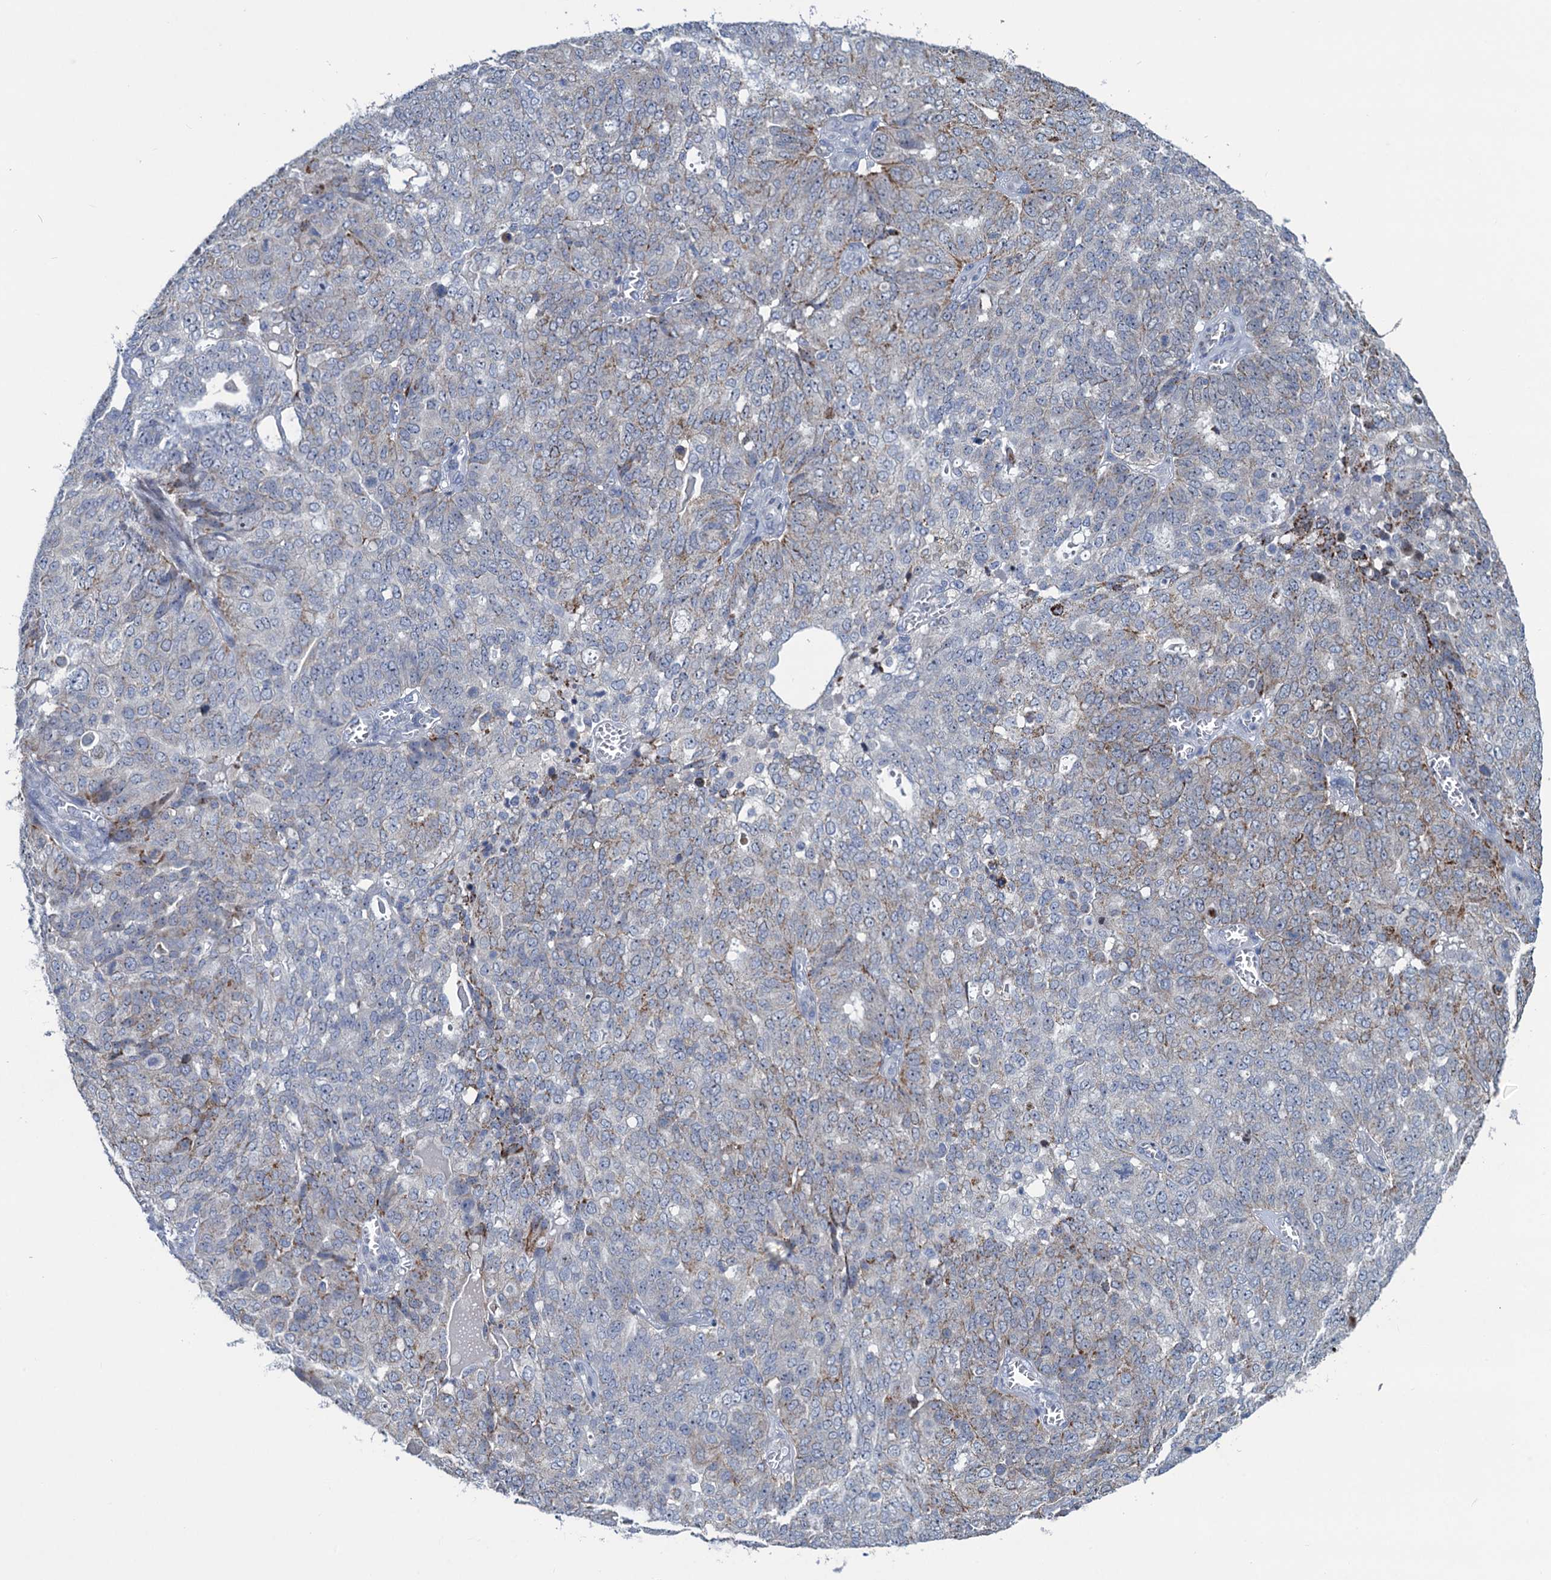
{"staining": {"intensity": "moderate", "quantity": "<25%", "location": "cytoplasmic/membranous"}, "tissue": "ovarian cancer", "cell_type": "Tumor cells", "image_type": "cancer", "snomed": [{"axis": "morphology", "description": "Cystadenocarcinoma, serous, NOS"}, {"axis": "topography", "description": "Soft tissue"}, {"axis": "topography", "description": "Ovary"}], "caption": "A photomicrograph showing moderate cytoplasmic/membranous positivity in approximately <25% of tumor cells in ovarian cancer (serous cystadenocarcinoma), as visualized by brown immunohistochemical staining.", "gene": "ESYT3", "patient": {"sex": "female", "age": 57}}